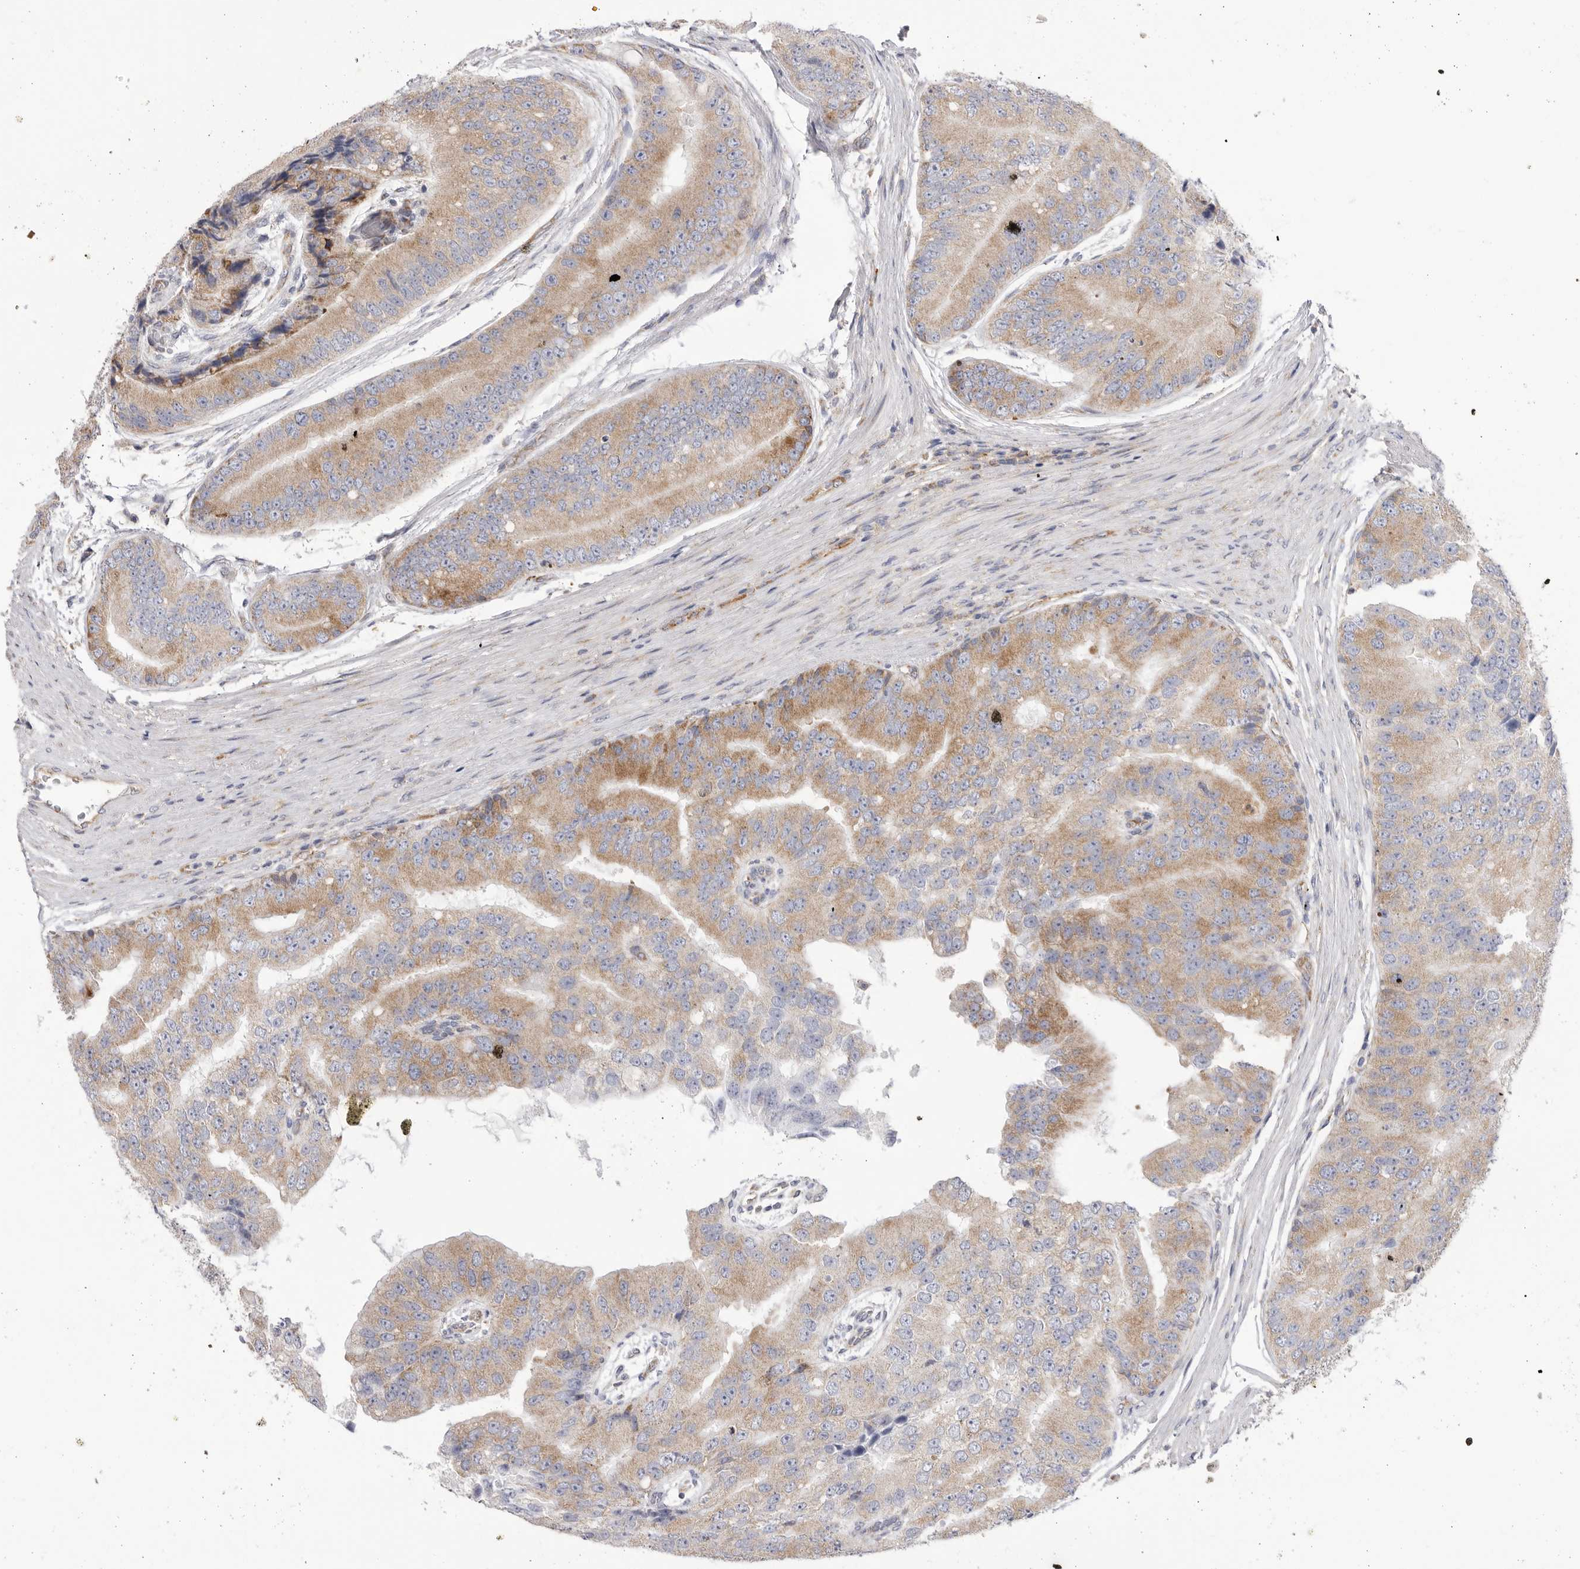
{"staining": {"intensity": "moderate", "quantity": ">75%", "location": "cytoplasmic/membranous"}, "tissue": "prostate cancer", "cell_type": "Tumor cells", "image_type": "cancer", "snomed": [{"axis": "morphology", "description": "Adenocarcinoma, High grade"}, {"axis": "topography", "description": "Prostate"}], "caption": "The immunohistochemical stain highlights moderate cytoplasmic/membranous expression in tumor cells of adenocarcinoma (high-grade) (prostate) tissue. (DAB = brown stain, brightfield microscopy at high magnification).", "gene": "SERBP1", "patient": {"sex": "male", "age": 70}}